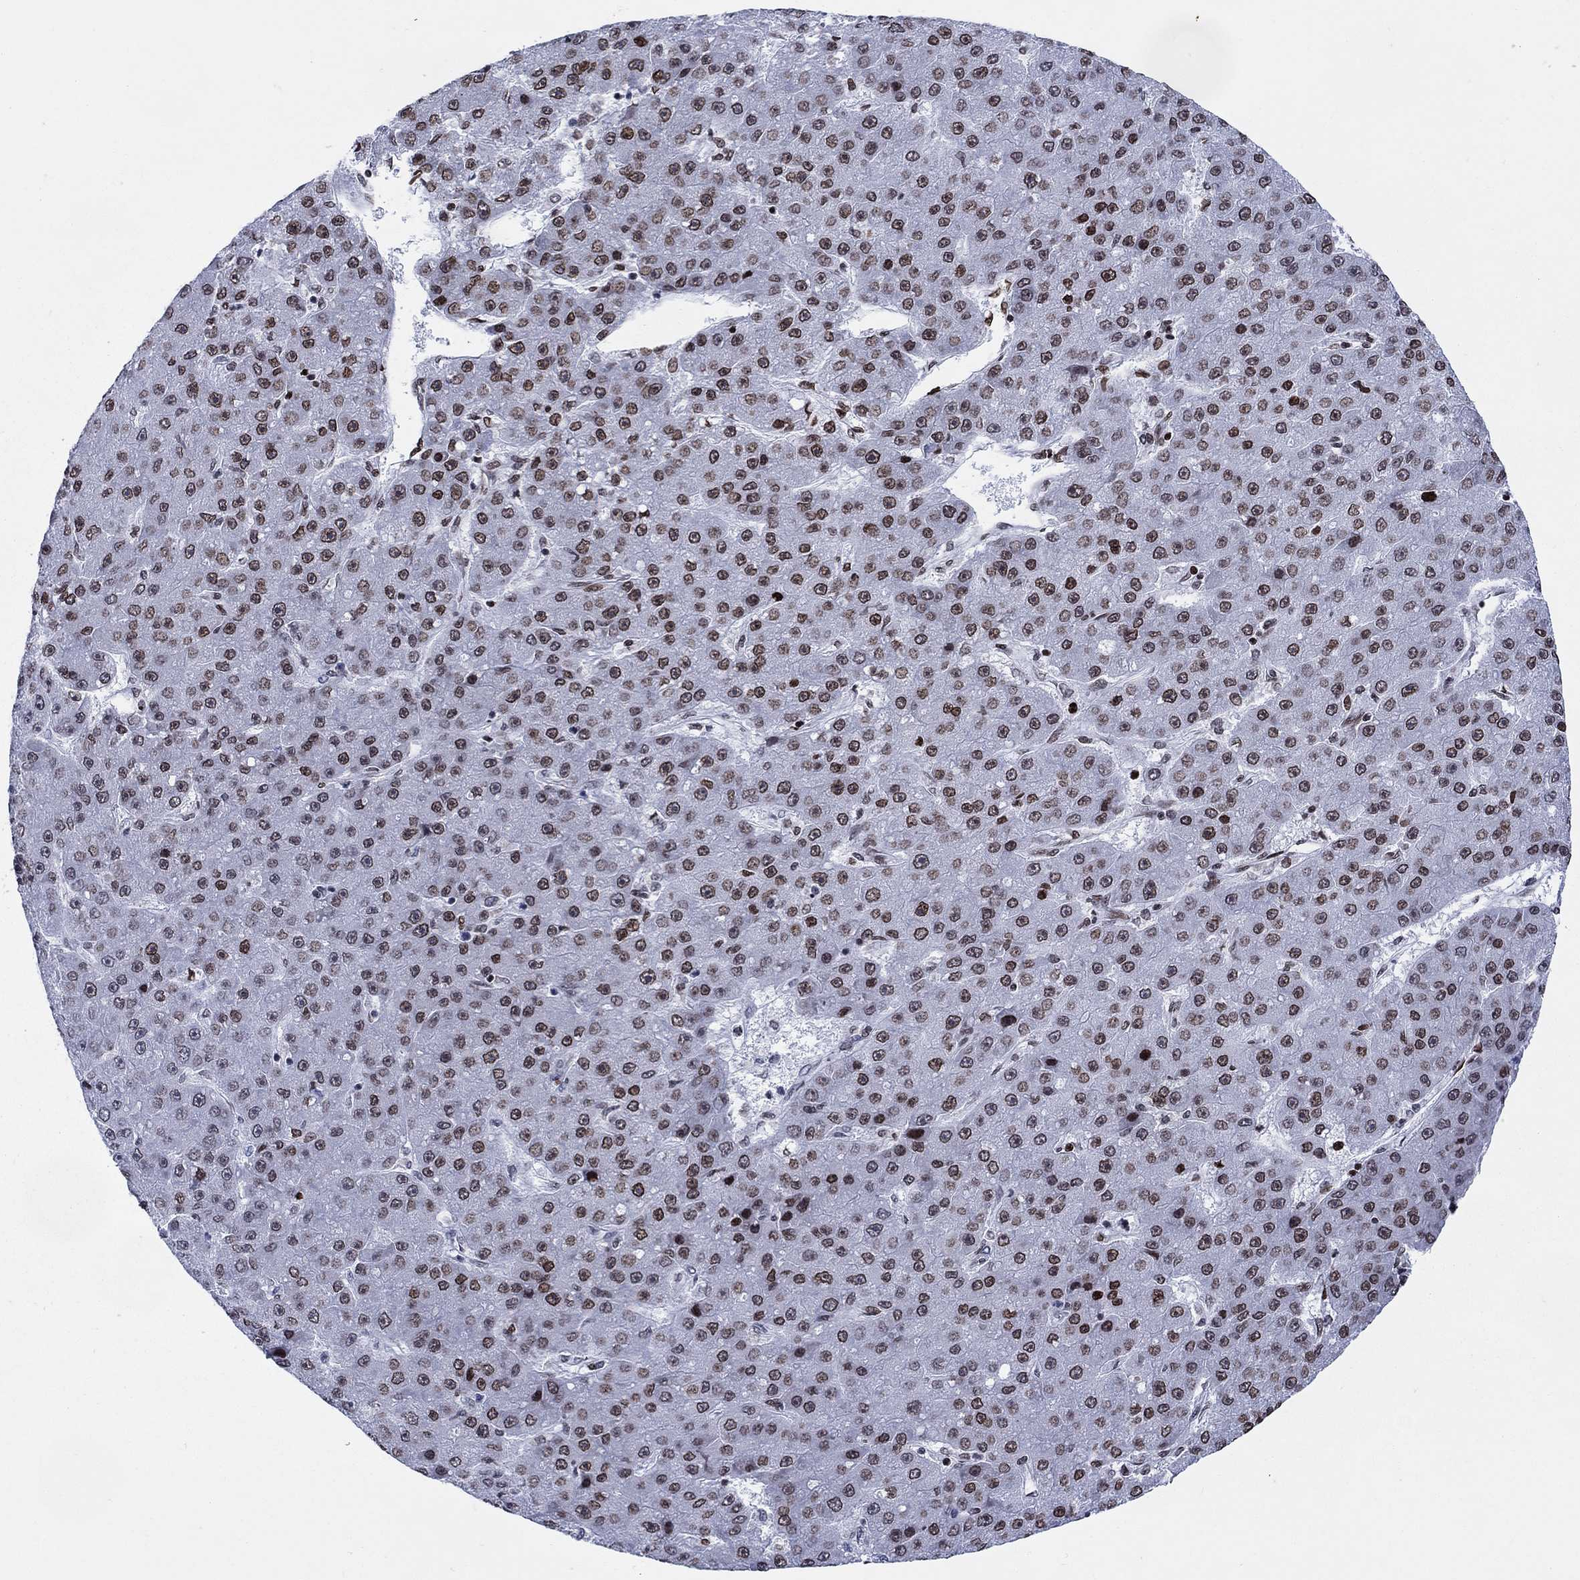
{"staining": {"intensity": "moderate", "quantity": "25%-75%", "location": "nuclear"}, "tissue": "liver cancer", "cell_type": "Tumor cells", "image_type": "cancer", "snomed": [{"axis": "morphology", "description": "Carcinoma, Hepatocellular, NOS"}, {"axis": "topography", "description": "Liver"}], "caption": "Immunohistochemical staining of liver cancer (hepatocellular carcinoma) exhibits medium levels of moderate nuclear protein positivity in approximately 25%-75% of tumor cells.", "gene": "HMGA1", "patient": {"sex": "male", "age": 67}}